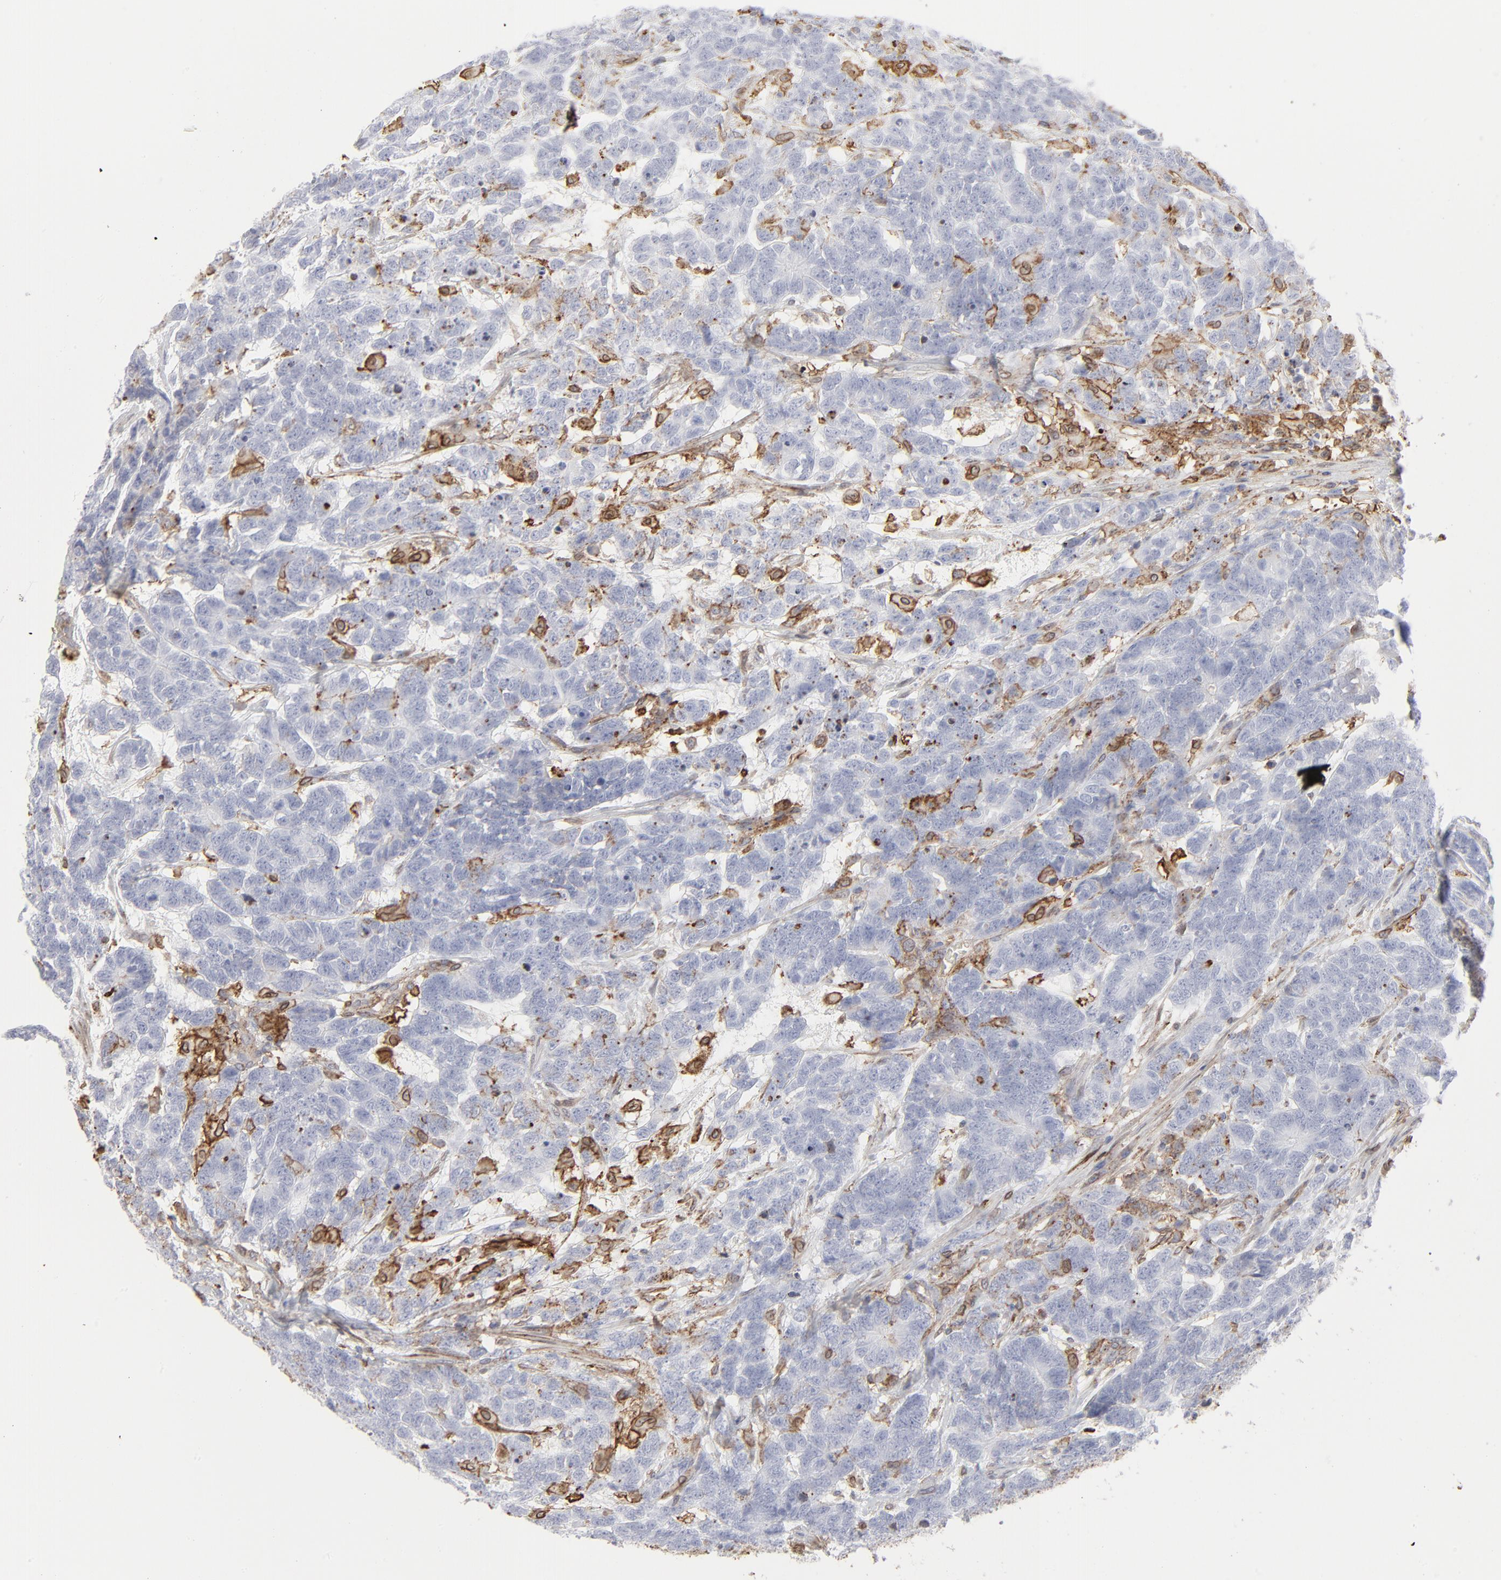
{"staining": {"intensity": "moderate", "quantity": "25%-75%", "location": "cytoplasmic/membranous"}, "tissue": "testis cancer", "cell_type": "Tumor cells", "image_type": "cancer", "snomed": [{"axis": "morphology", "description": "Carcinoma, Embryonal, NOS"}, {"axis": "topography", "description": "Testis"}], "caption": "Testis cancer (embryonal carcinoma) stained for a protein (brown) reveals moderate cytoplasmic/membranous positive staining in approximately 25%-75% of tumor cells.", "gene": "ANXA5", "patient": {"sex": "male", "age": 26}}